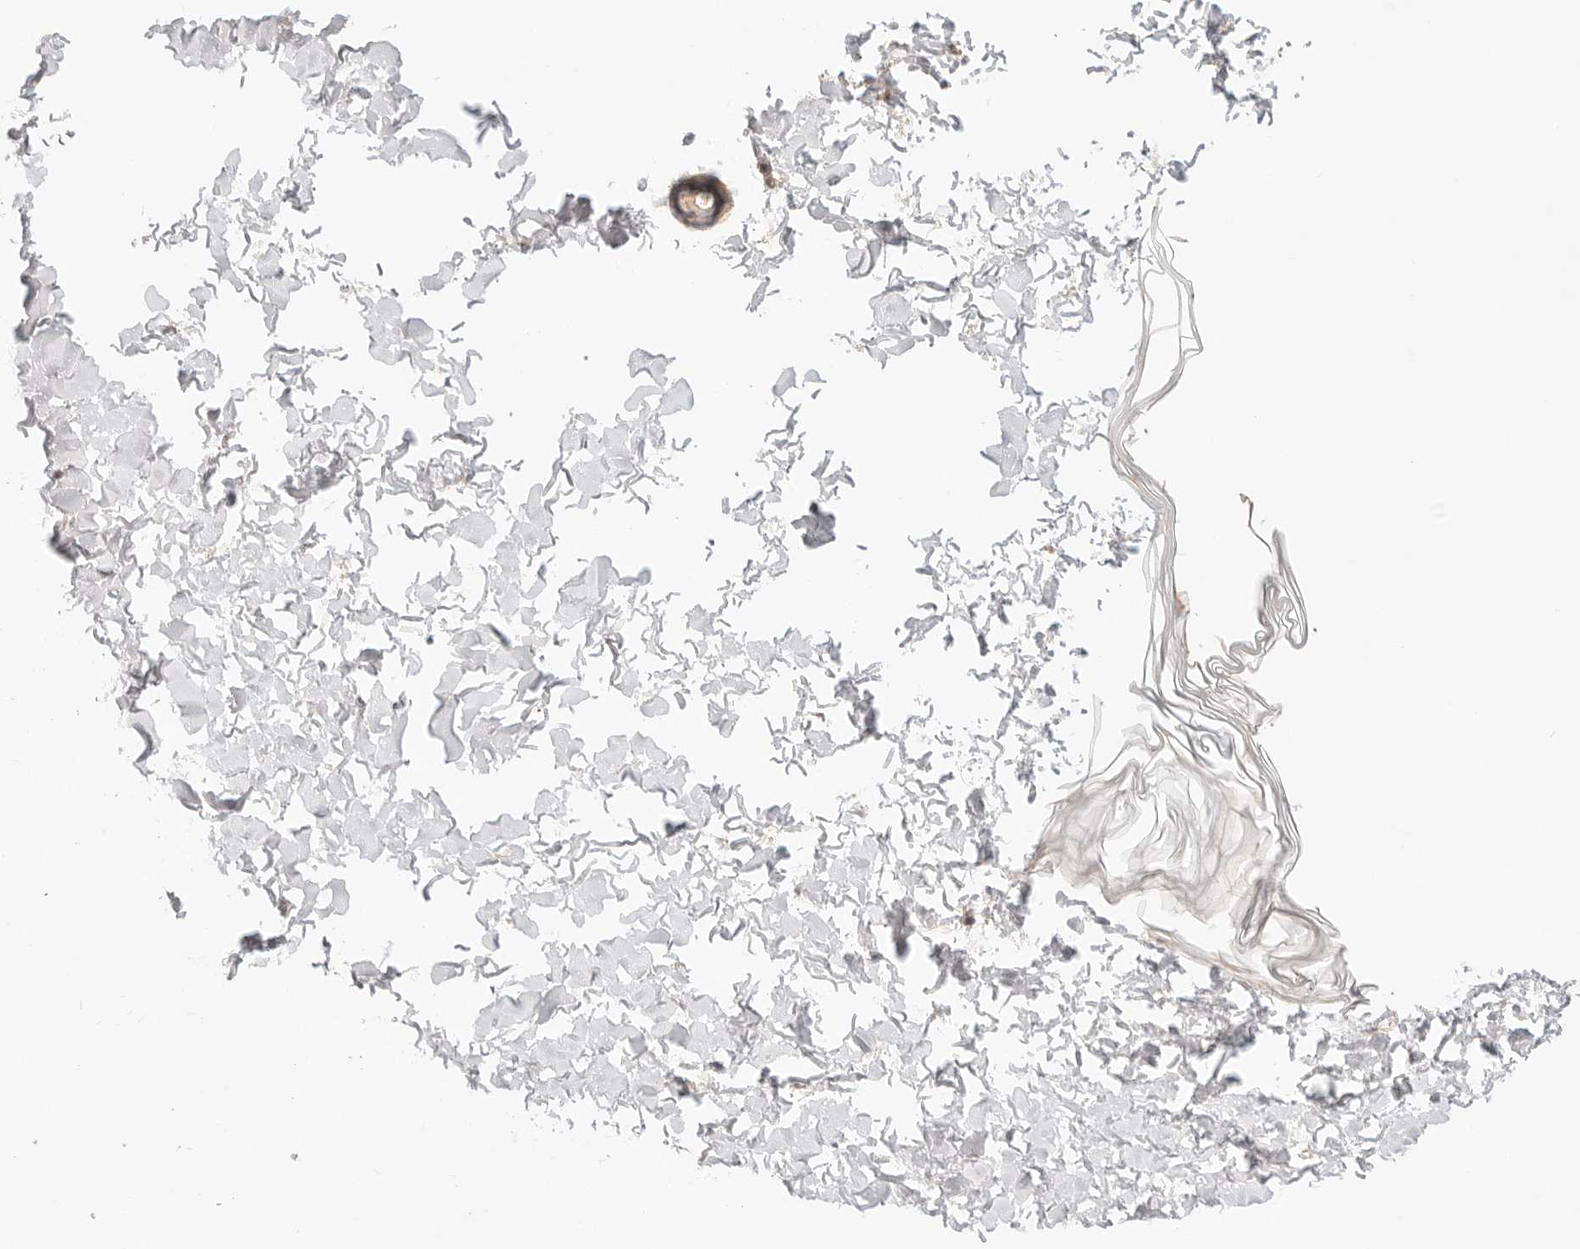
{"staining": {"intensity": "moderate", "quantity": "25%-75%", "location": "cytoplasmic/membranous"}, "tissue": "skin", "cell_type": "Keratinocytes", "image_type": "normal", "snomed": [{"axis": "morphology", "description": "Normal tissue, NOS"}, {"axis": "morphology", "description": "Neoplasm, benign, NOS"}, {"axis": "topography", "description": "Skin"}, {"axis": "topography", "description": "Soft tissue"}], "caption": "Brown immunohistochemical staining in unremarkable skin displays moderate cytoplasmic/membranous positivity in about 25%-75% of keratinocytes.", "gene": "IL1R2", "patient": {"sex": "male", "age": 26}}